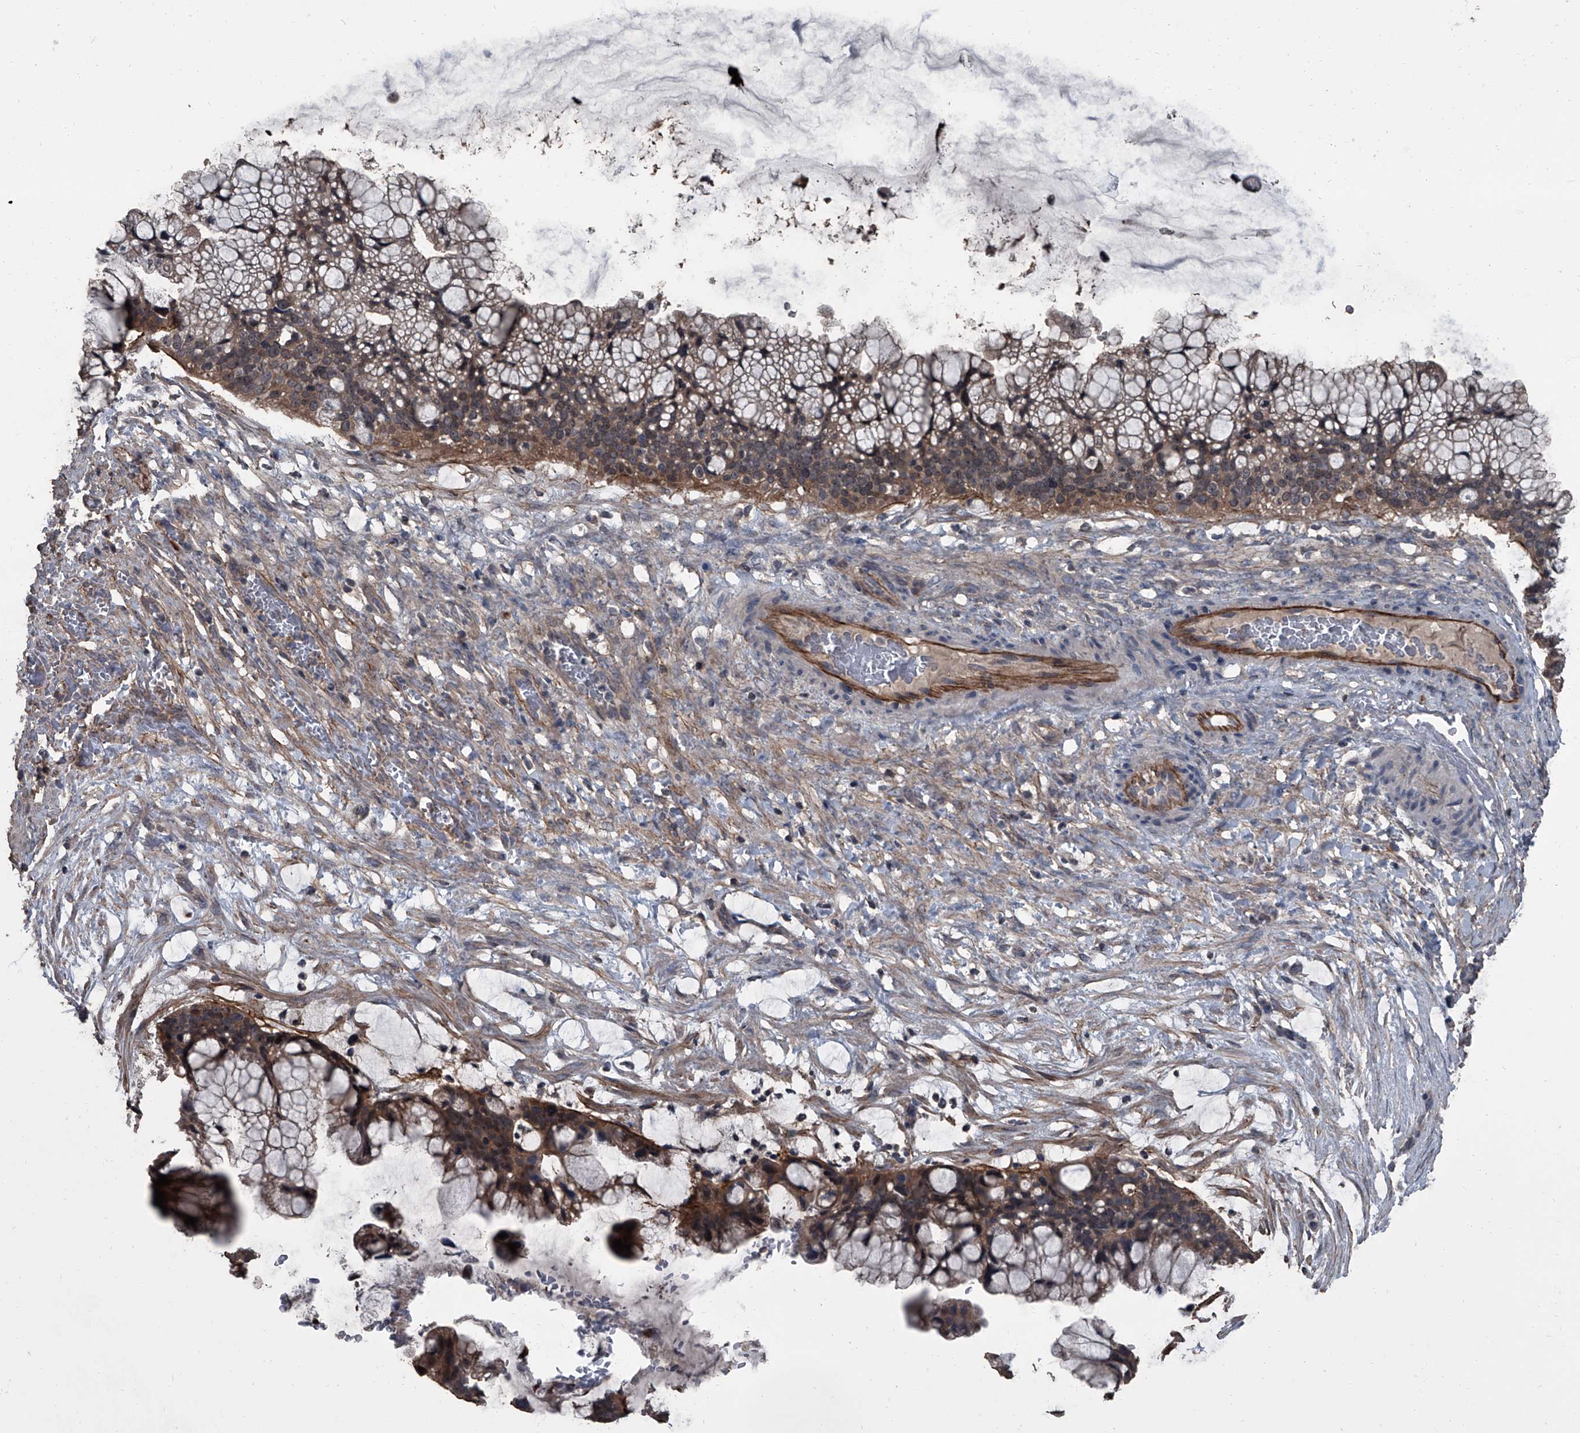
{"staining": {"intensity": "moderate", "quantity": ">75%", "location": "cytoplasmic/membranous,nuclear"}, "tissue": "ovarian cancer", "cell_type": "Tumor cells", "image_type": "cancer", "snomed": [{"axis": "morphology", "description": "Cystadenocarcinoma, mucinous, NOS"}, {"axis": "topography", "description": "Ovary"}], "caption": "A brown stain shows moderate cytoplasmic/membranous and nuclear staining of a protein in human ovarian mucinous cystadenocarcinoma tumor cells.", "gene": "OARD1", "patient": {"sex": "female", "age": 37}}